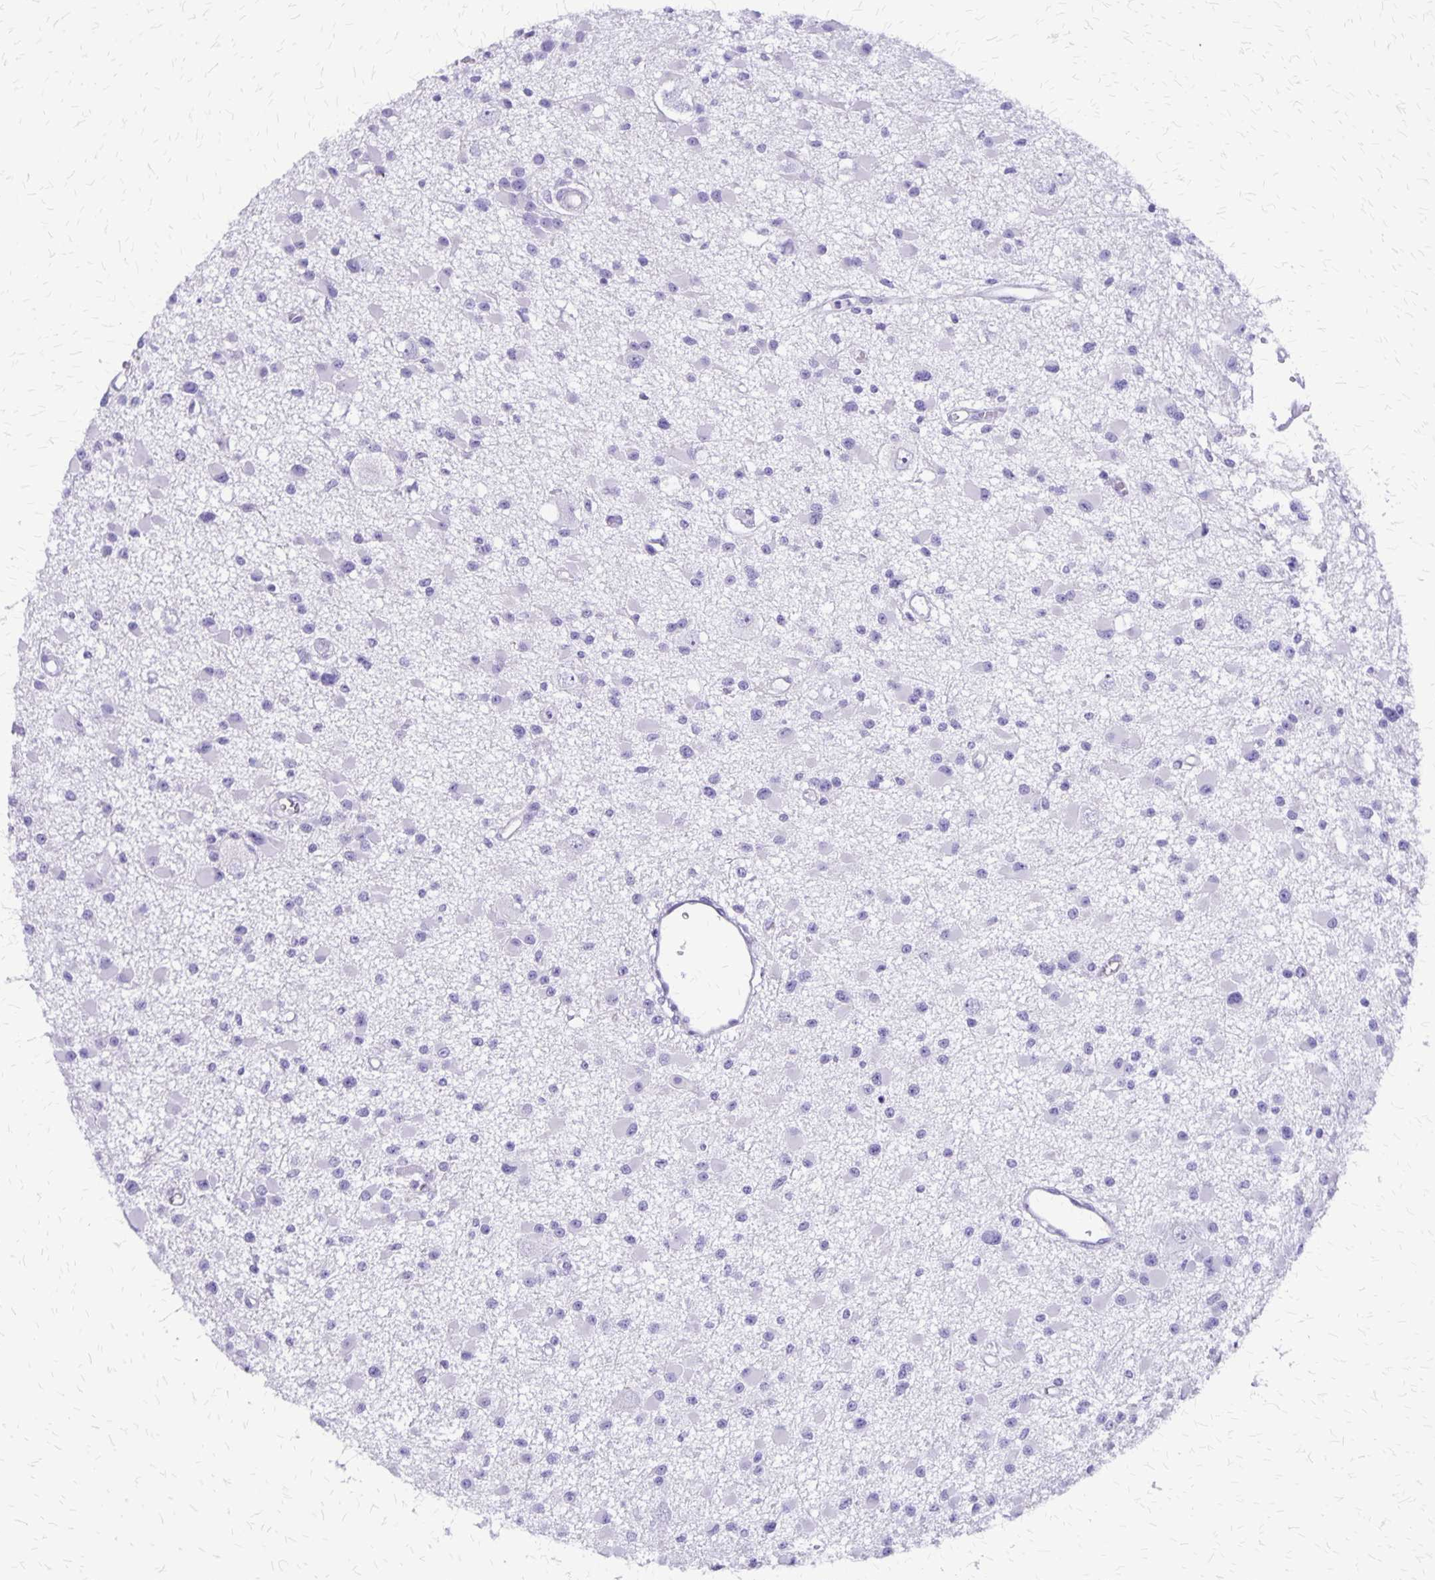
{"staining": {"intensity": "negative", "quantity": "none", "location": "none"}, "tissue": "glioma", "cell_type": "Tumor cells", "image_type": "cancer", "snomed": [{"axis": "morphology", "description": "Glioma, malignant, High grade"}, {"axis": "topography", "description": "Brain"}], "caption": "Immunohistochemistry (IHC) of human glioma exhibits no staining in tumor cells.", "gene": "SLC13A2", "patient": {"sex": "male", "age": 54}}